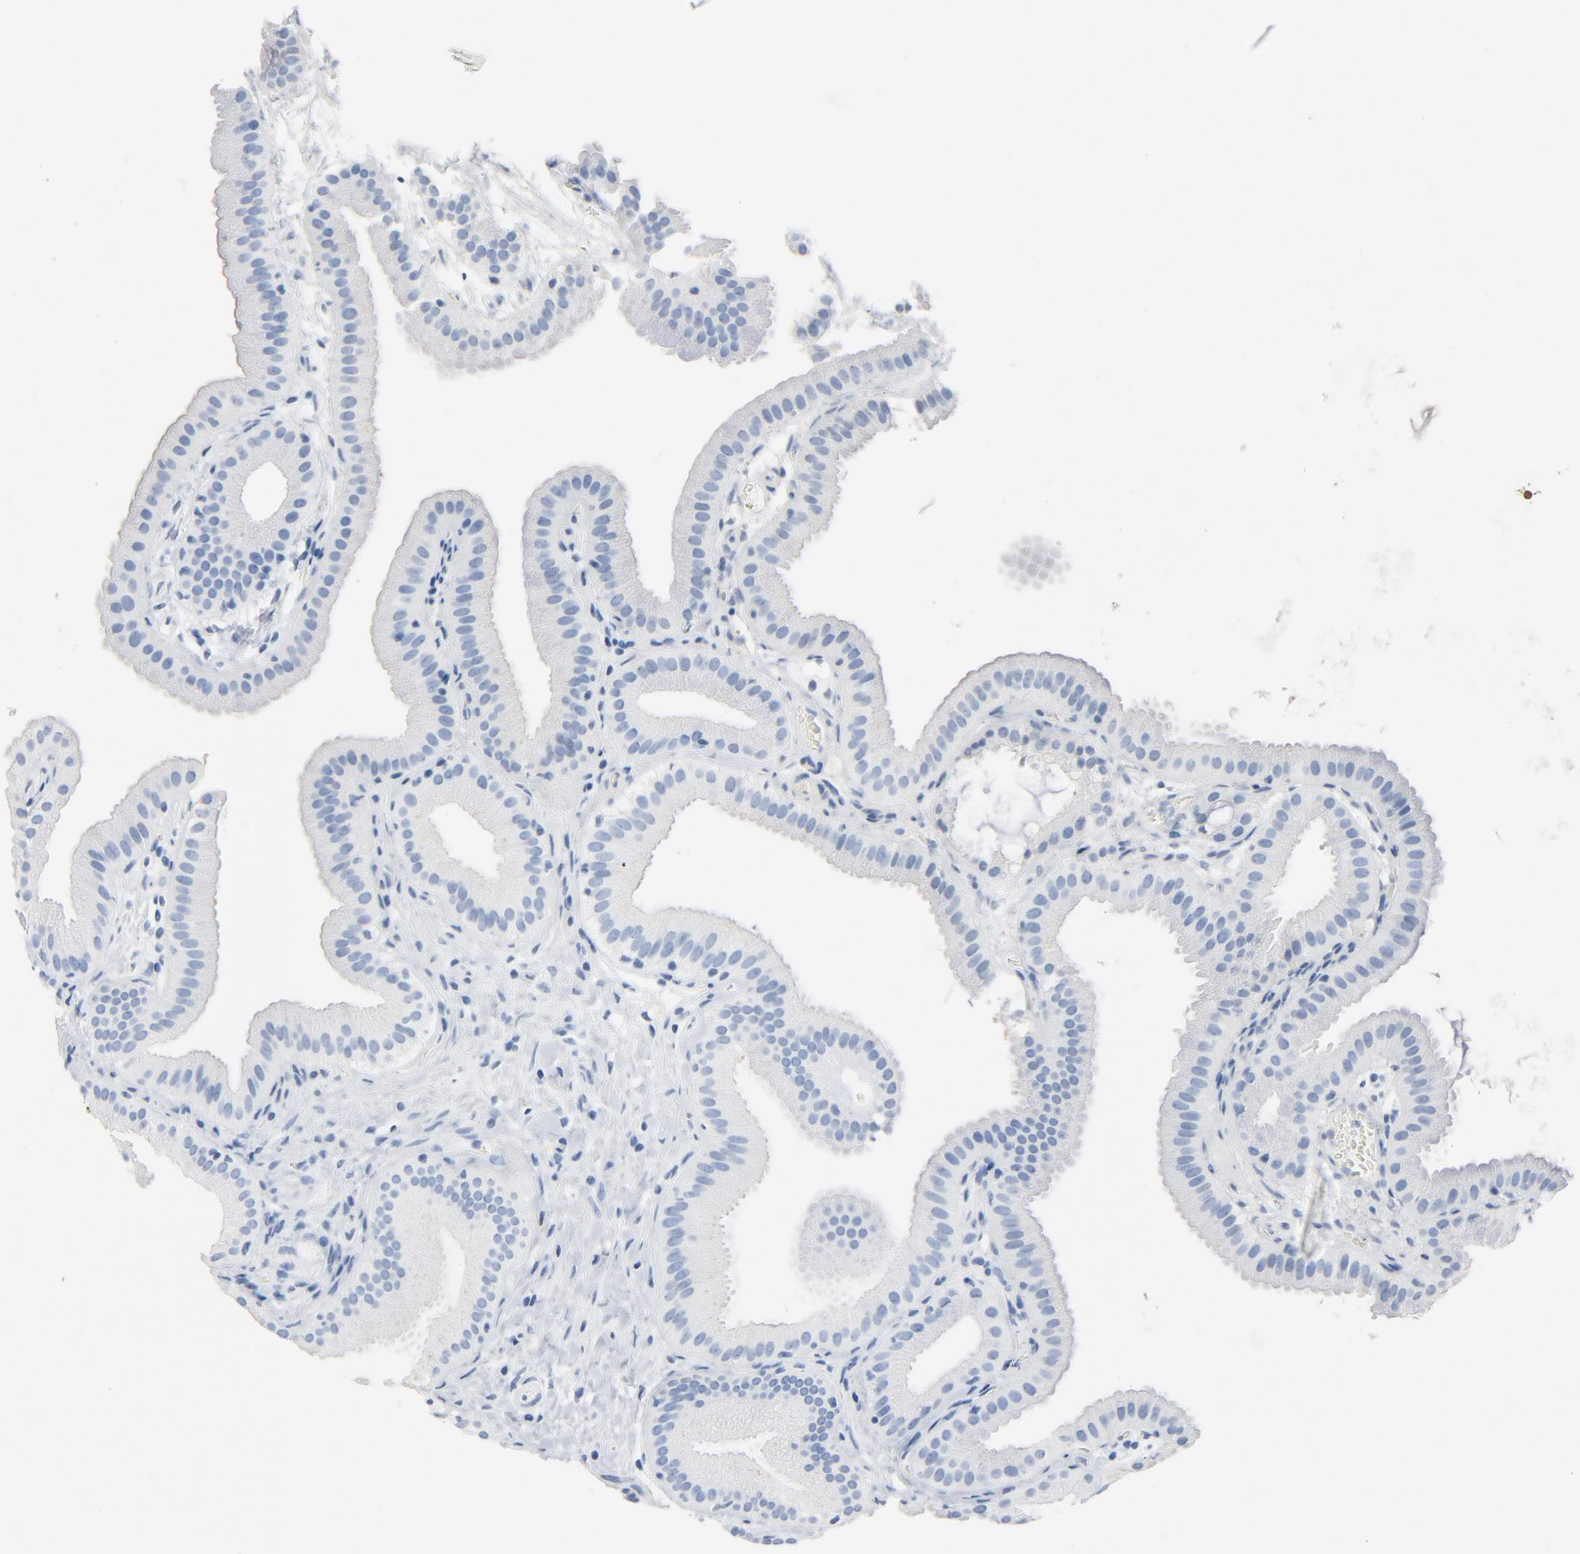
{"staining": {"intensity": "moderate", "quantity": ">75%", "location": "cytoplasmic/membranous"}, "tissue": "gallbladder", "cell_type": "Glandular cells", "image_type": "normal", "snomed": [{"axis": "morphology", "description": "Normal tissue, NOS"}, {"axis": "topography", "description": "Gallbladder"}], "caption": "Human gallbladder stained with a brown dye exhibits moderate cytoplasmic/membranous positive staining in approximately >75% of glandular cells.", "gene": "PTPRB", "patient": {"sex": "female", "age": 63}}